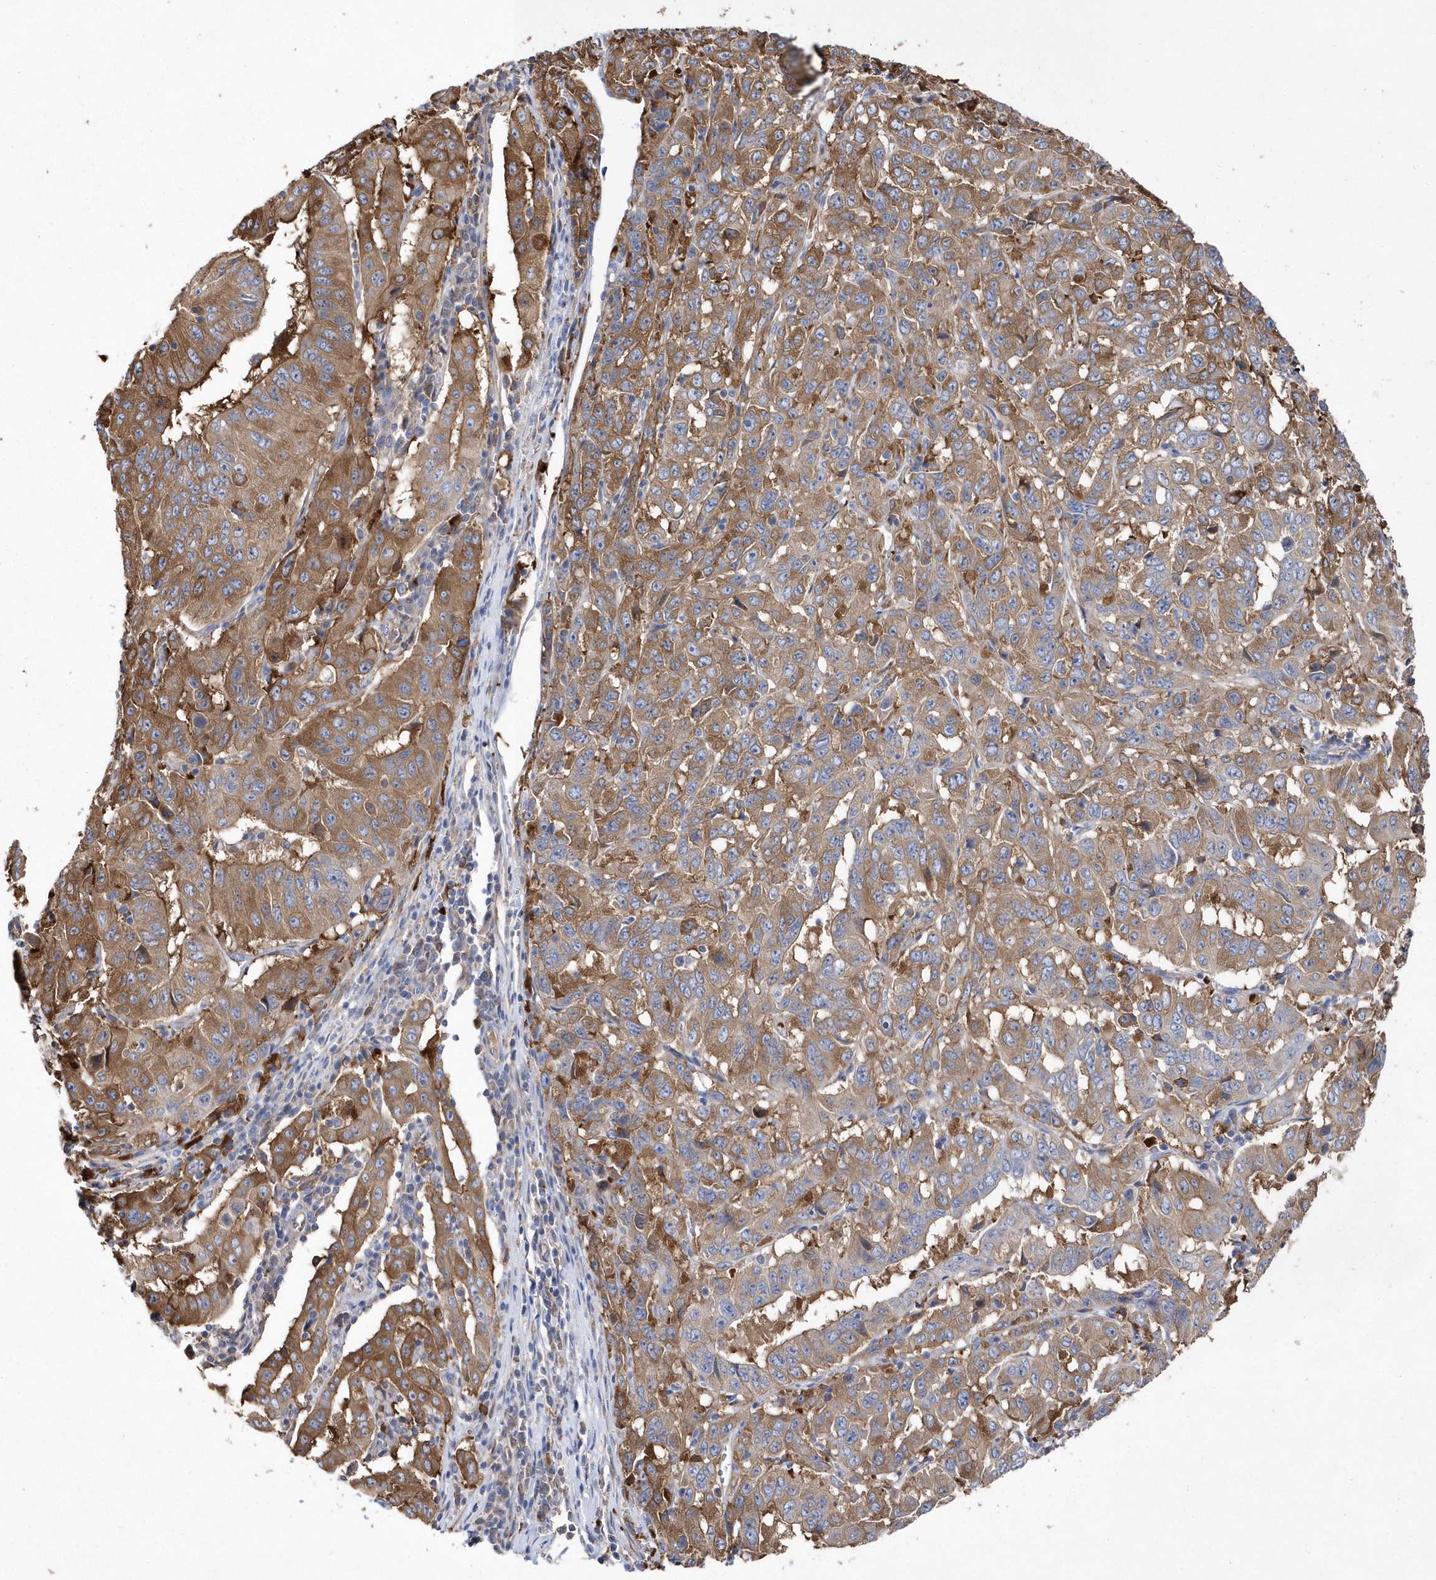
{"staining": {"intensity": "moderate", "quantity": ">75%", "location": "cytoplasmic/membranous"}, "tissue": "pancreatic cancer", "cell_type": "Tumor cells", "image_type": "cancer", "snomed": [{"axis": "morphology", "description": "Adenocarcinoma, NOS"}, {"axis": "topography", "description": "Pancreas"}], "caption": "Pancreatic adenocarcinoma stained for a protein displays moderate cytoplasmic/membranous positivity in tumor cells.", "gene": "JKAMP", "patient": {"sex": "male", "age": 63}}